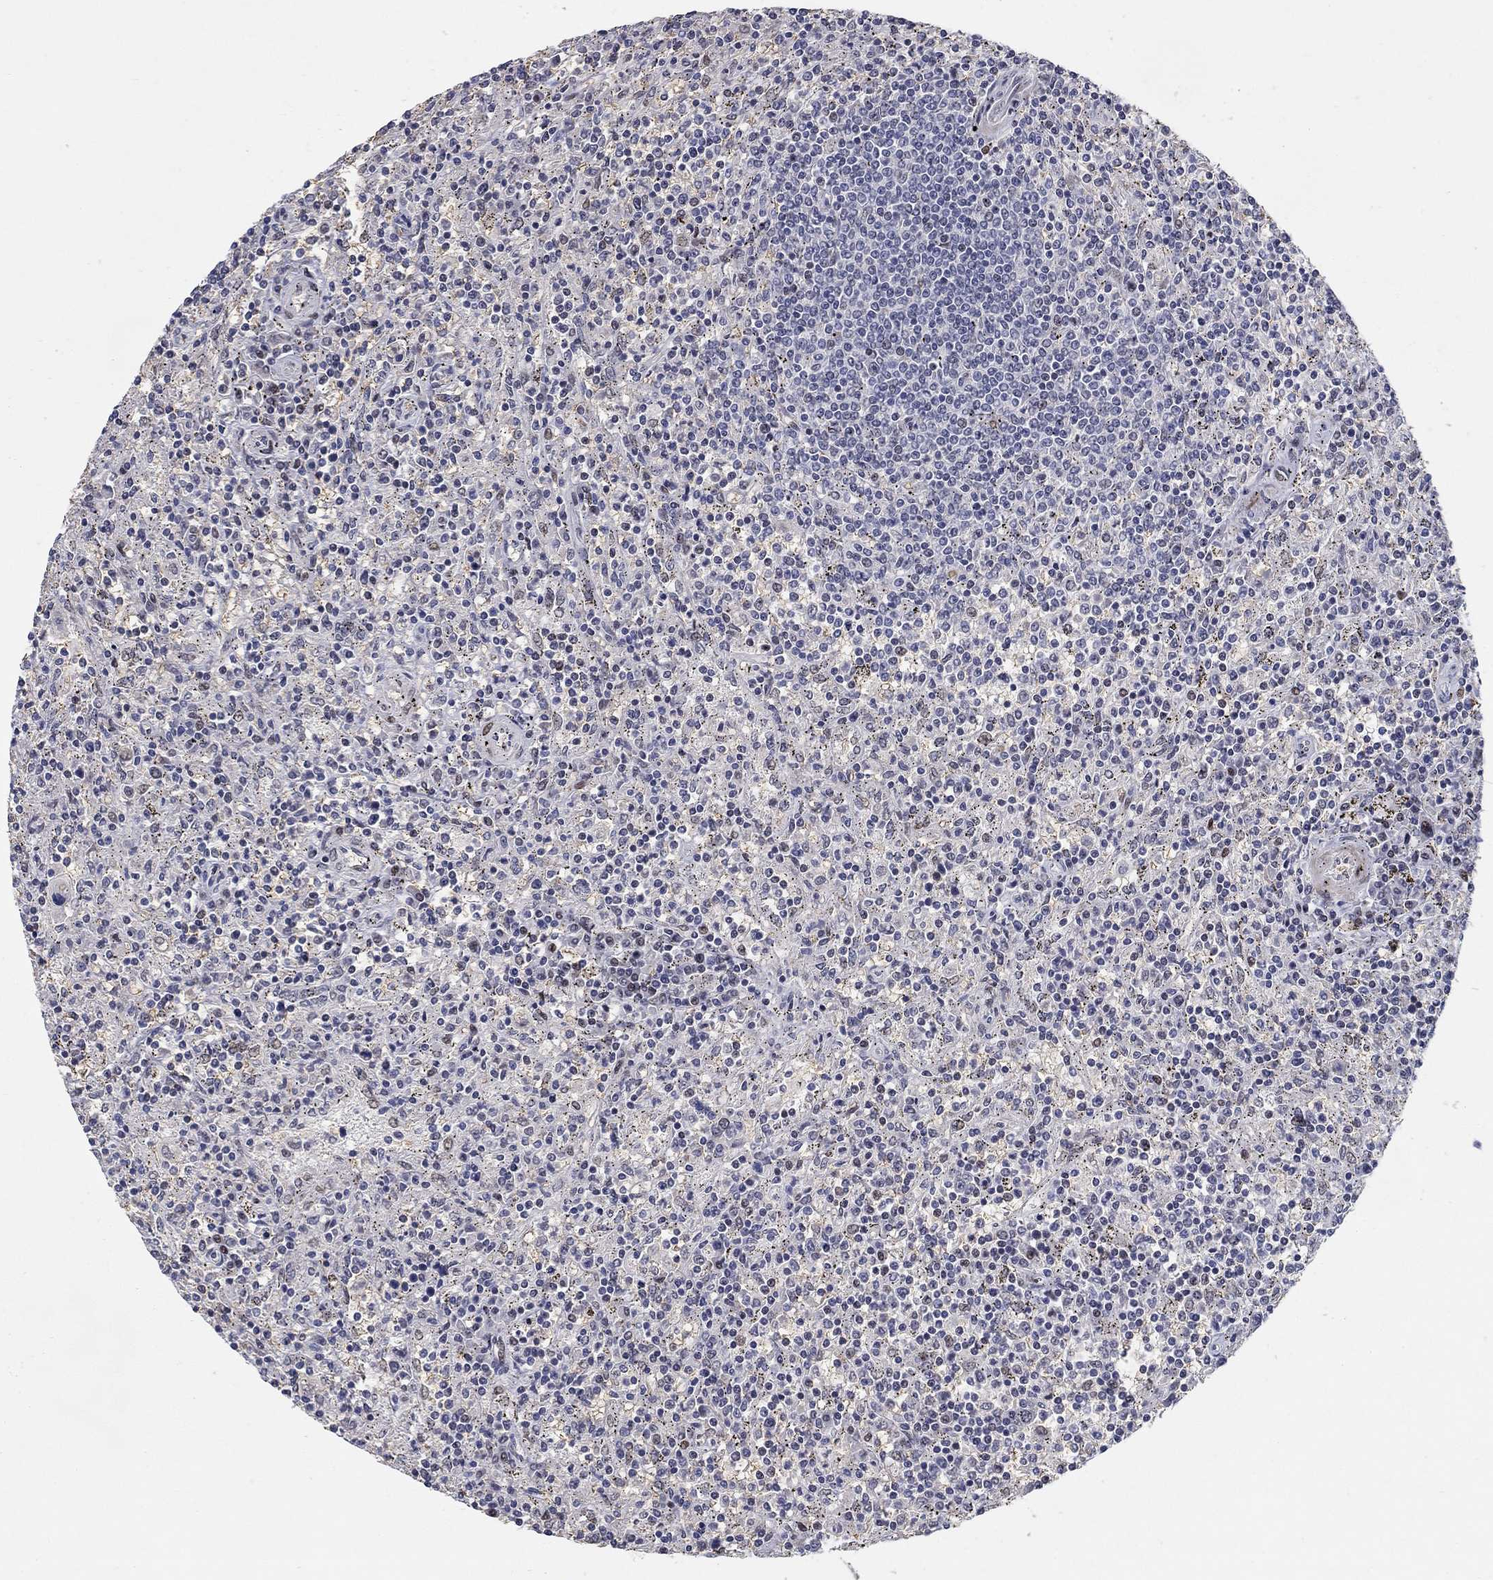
{"staining": {"intensity": "negative", "quantity": "none", "location": "none"}, "tissue": "lymphoma", "cell_type": "Tumor cells", "image_type": "cancer", "snomed": [{"axis": "morphology", "description": "Malignant lymphoma, non-Hodgkin's type, Low grade"}, {"axis": "topography", "description": "Spleen"}], "caption": "Photomicrograph shows no significant protein staining in tumor cells of lymphoma.", "gene": "RAPGEF5", "patient": {"sex": "male", "age": 62}}